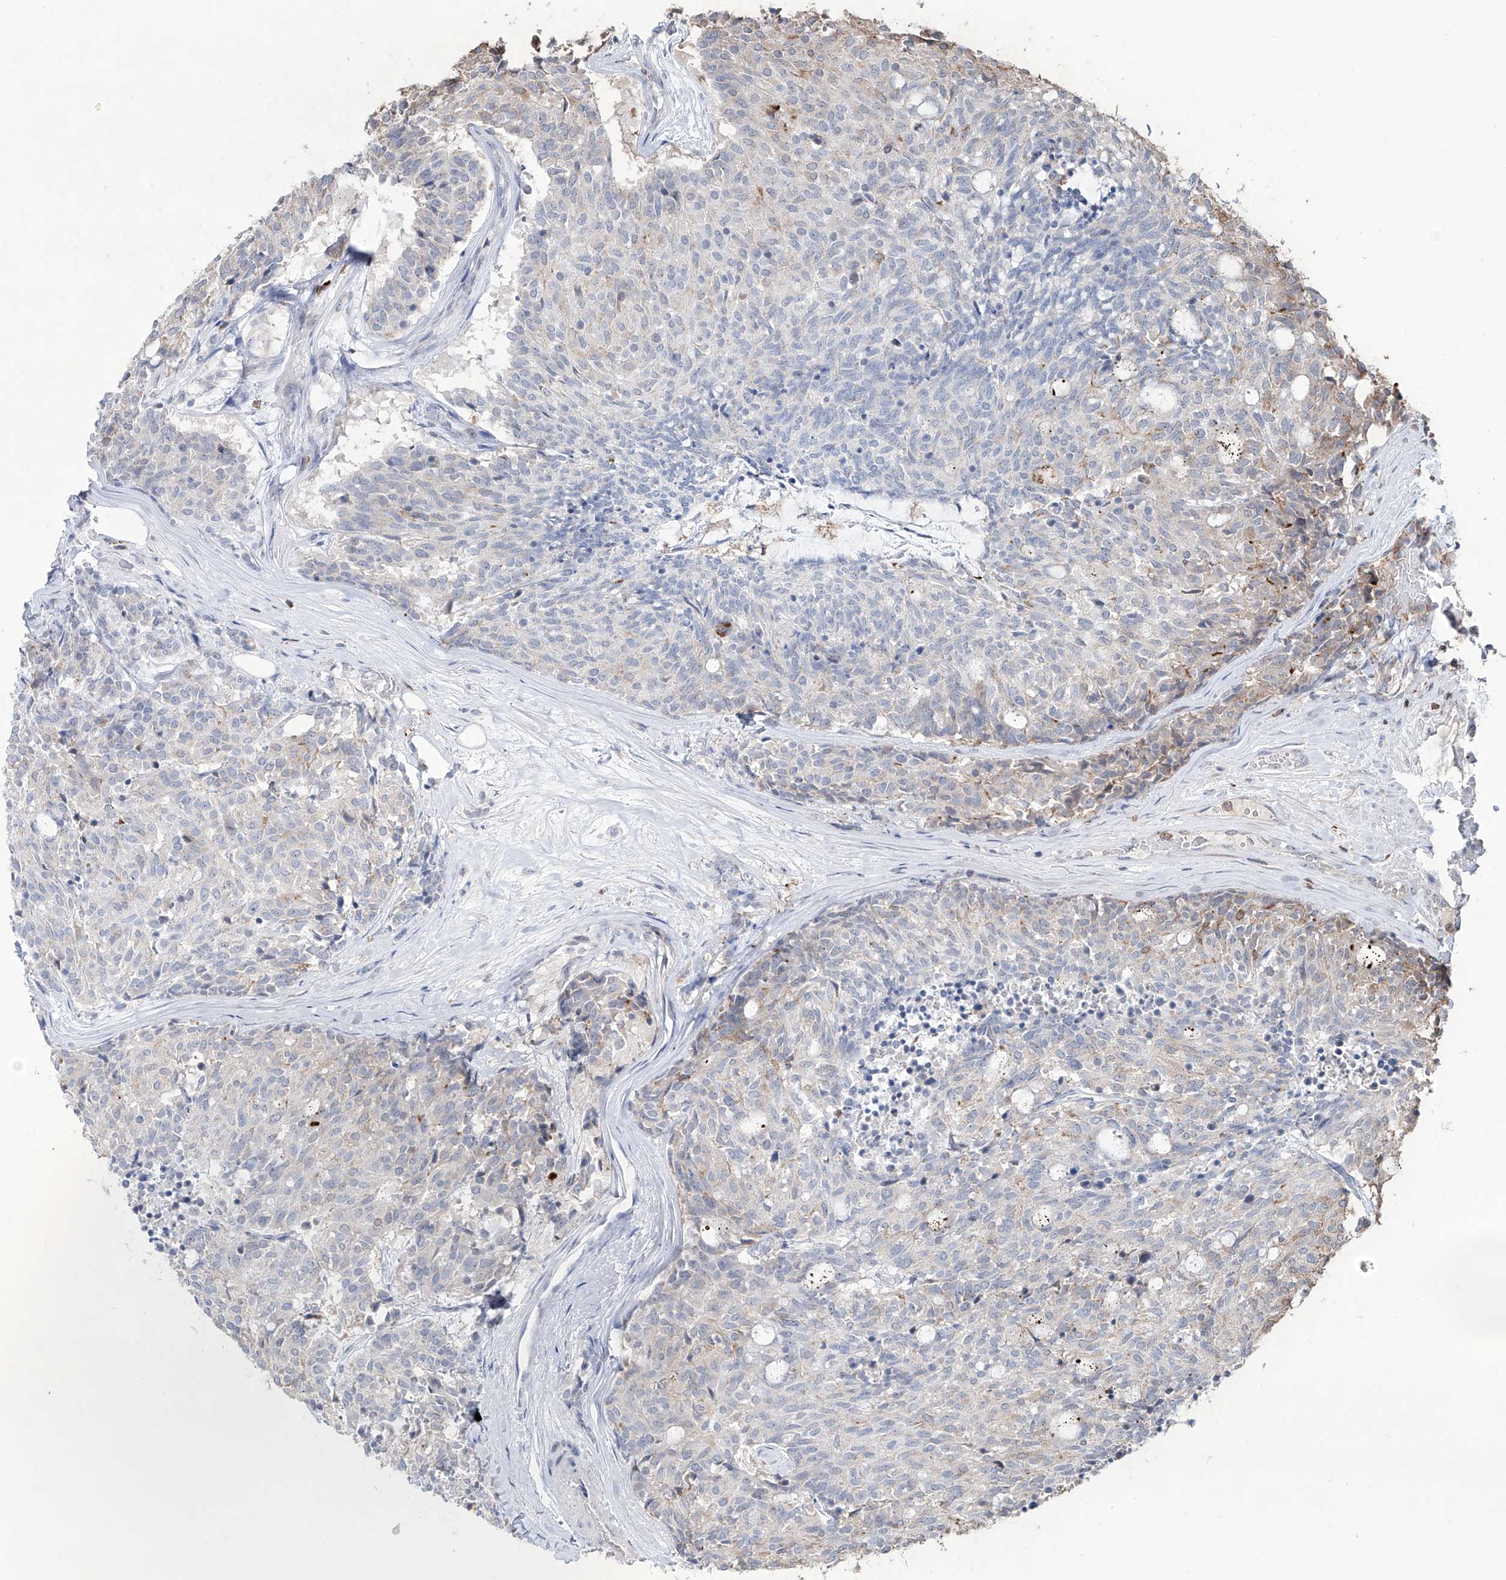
{"staining": {"intensity": "negative", "quantity": "none", "location": "none"}, "tissue": "carcinoid", "cell_type": "Tumor cells", "image_type": "cancer", "snomed": [{"axis": "morphology", "description": "Carcinoid, malignant, NOS"}, {"axis": "topography", "description": "Pancreas"}], "caption": "A high-resolution image shows immunohistochemistry staining of malignant carcinoid, which demonstrates no significant staining in tumor cells. (DAB (3,3'-diaminobenzidine) IHC, high magnification).", "gene": "ZBTB48", "patient": {"sex": "female", "age": 54}}